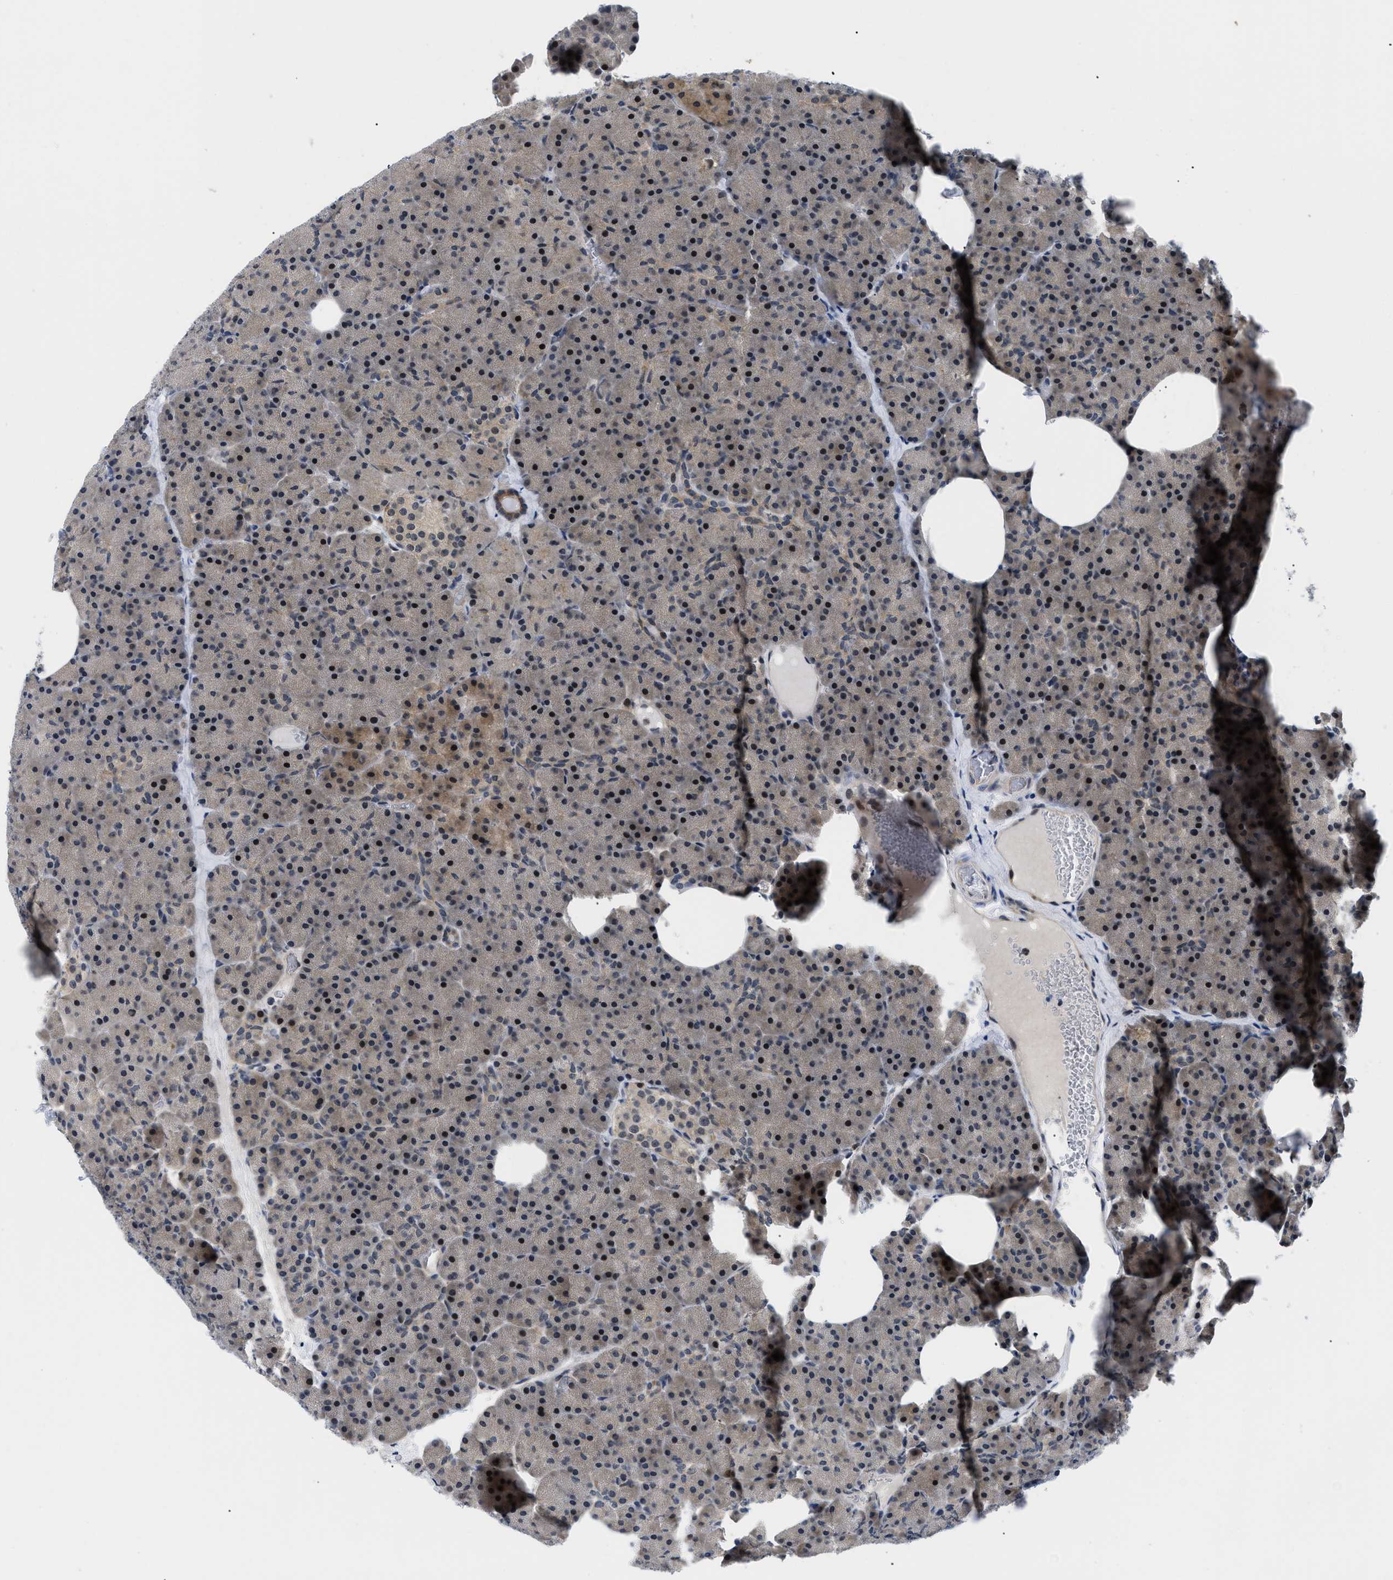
{"staining": {"intensity": "strong", "quantity": ">75%", "location": "cytoplasmic/membranous,nuclear"}, "tissue": "pancreas", "cell_type": "Exocrine glandular cells", "image_type": "normal", "snomed": [{"axis": "morphology", "description": "Normal tissue, NOS"}, {"axis": "morphology", "description": "Carcinoid, malignant, NOS"}, {"axis": "topography", "description": "Pancreas"}], "caption": "Normal pancreas displays strong cytoplasmic/membranous,nuclear expression in approximately >75% of exocrine glandular cells, visualized by immunohistochemistry.", "gene": "SLC29A2", "patient": {"sex": "female", "age": 35}}